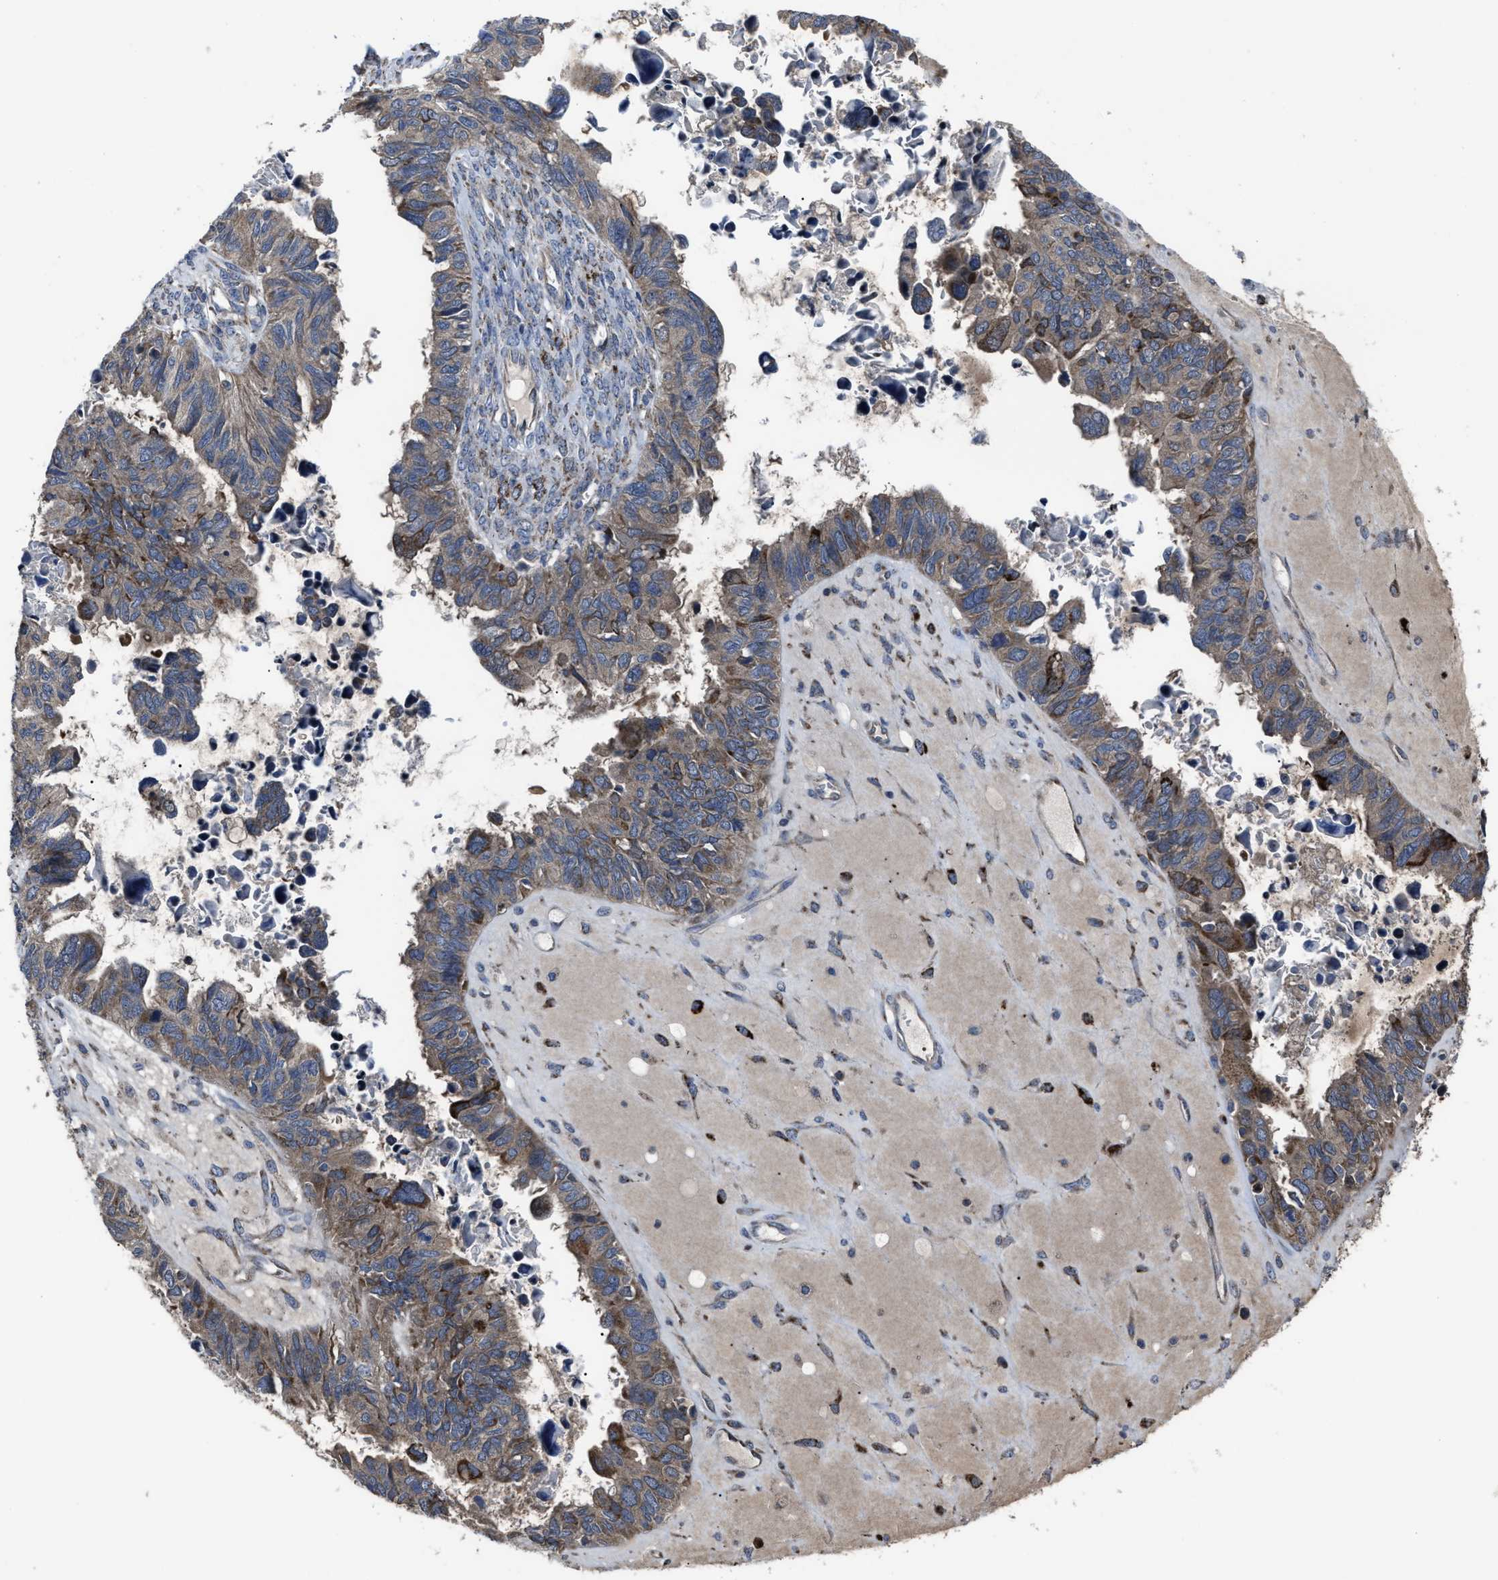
{"staining": {"intensity": "moderate", "quantity": ">75%", "location": "cytoplasmic/membranous"}, "tissue": "ovarian cancer", "cell_type": "Tumor cells", "image_type": "cancer", "snomed": [{"axis": "morphology", "description": "Cystadenocarcinoma, serous, NOS"}, {"axis": "topography", "description": "Ovary"}], "caption": "A histopathology image showing moderate cytoplasmic/membranous staining in approximately >75% of tumor cells in ovarian cancer, as visualized by brown immunohistochemical staining.", "gene": "PASK", "patient": {"sex": "female", "age": 79}}